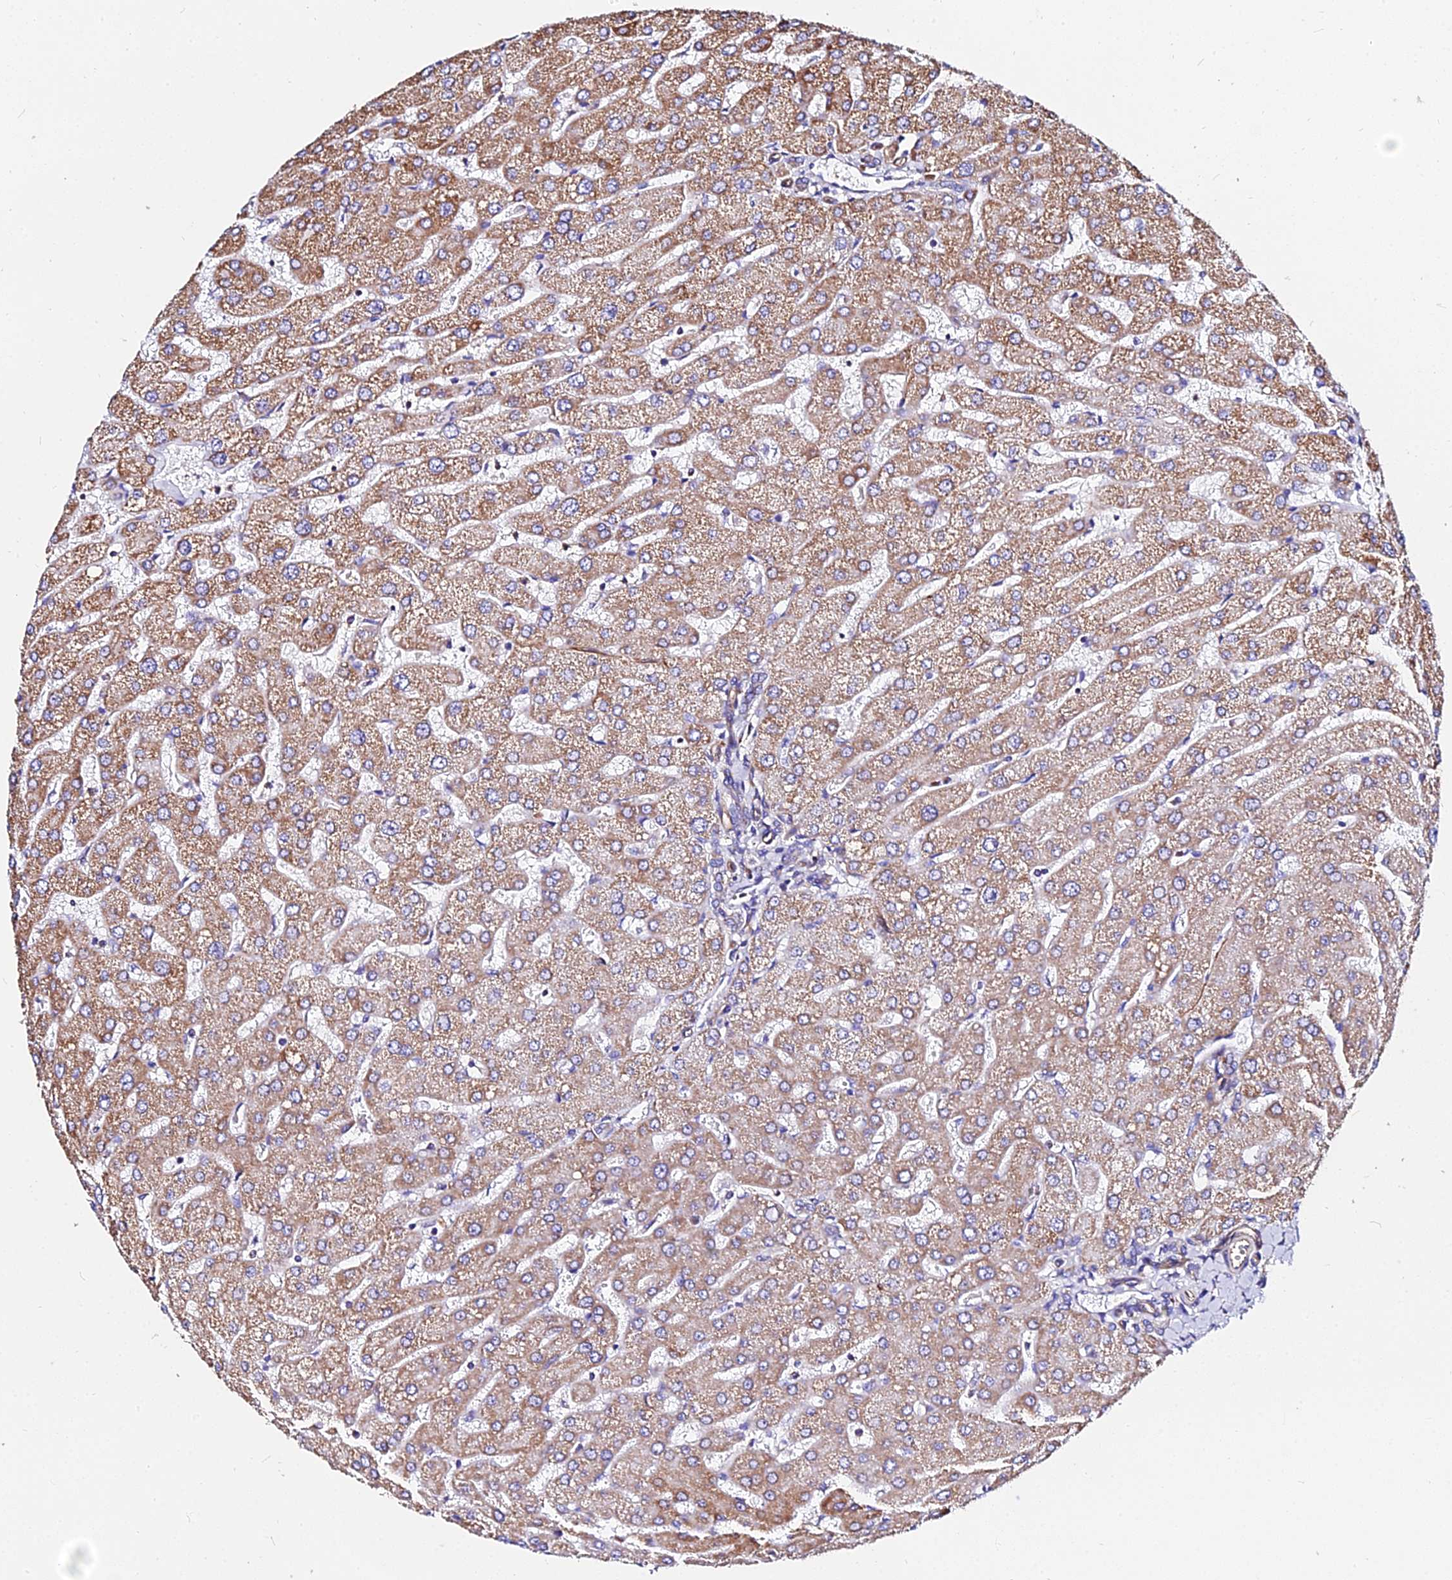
{"staining": {"intensity": "weak", "quantity": "25%-75%", "location": "cytoplasmic/membranous"}, "tissue": "liver", "cell_type": "Cholangiocytes", "image_type": "normal", "snomed": [{"axis": "morphology", "description": "Normal tissue, NOS"}, {"axis": "topography", "description": "Liver"}], "caption": "Liver was stained to show a protein in brown. There is low levels of weak cytoplasmic/membranous expression in about 25%-75% of cholangiocytes. The protein is stained brown, and the nuclei are stained in blue (DAB (3,3'-diaminobenzidine) IHC with brightfield microscopy, high magnification).", "gene": "ZNF573", "patient": {"sex": "male", "age": 55}}